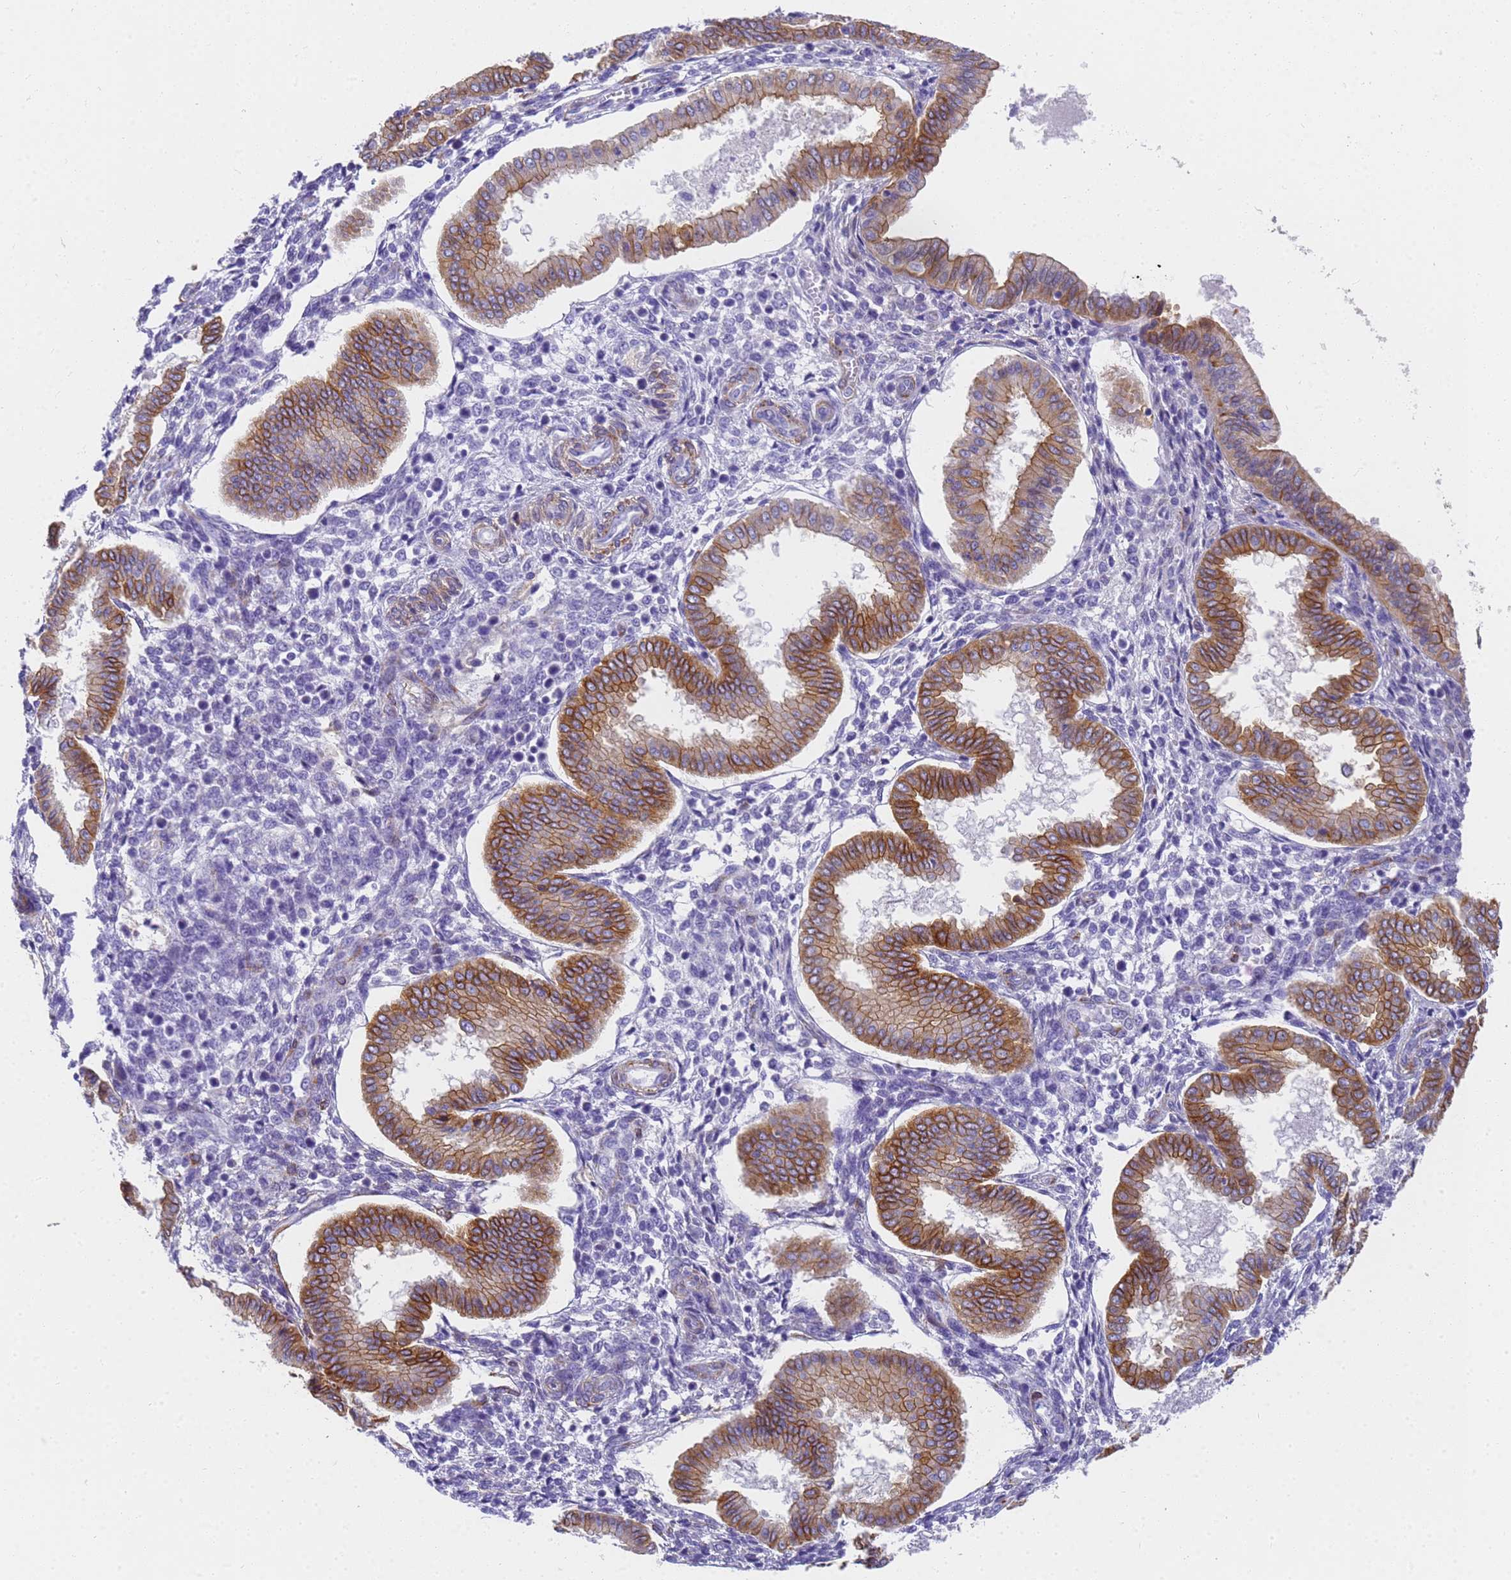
{"staining": {"intensity": "negative", "quantity": "none", "location": "none"}, "tissue": "endometrium", "cell_type": "Cells in endometrial stroma", "image_type": "normal", "snomed": [{"axis": "morphology", "description": "Normal tissue, NOS"}, {"axis": "topography", "description": "Endometrium"}], "caption": "This is an immunohistochemistry image of benign endometrium. There is no expression in cells in endometrial stroma.", "gene": "MVB12A", "patient": {"sex": "female", "age": 24}}